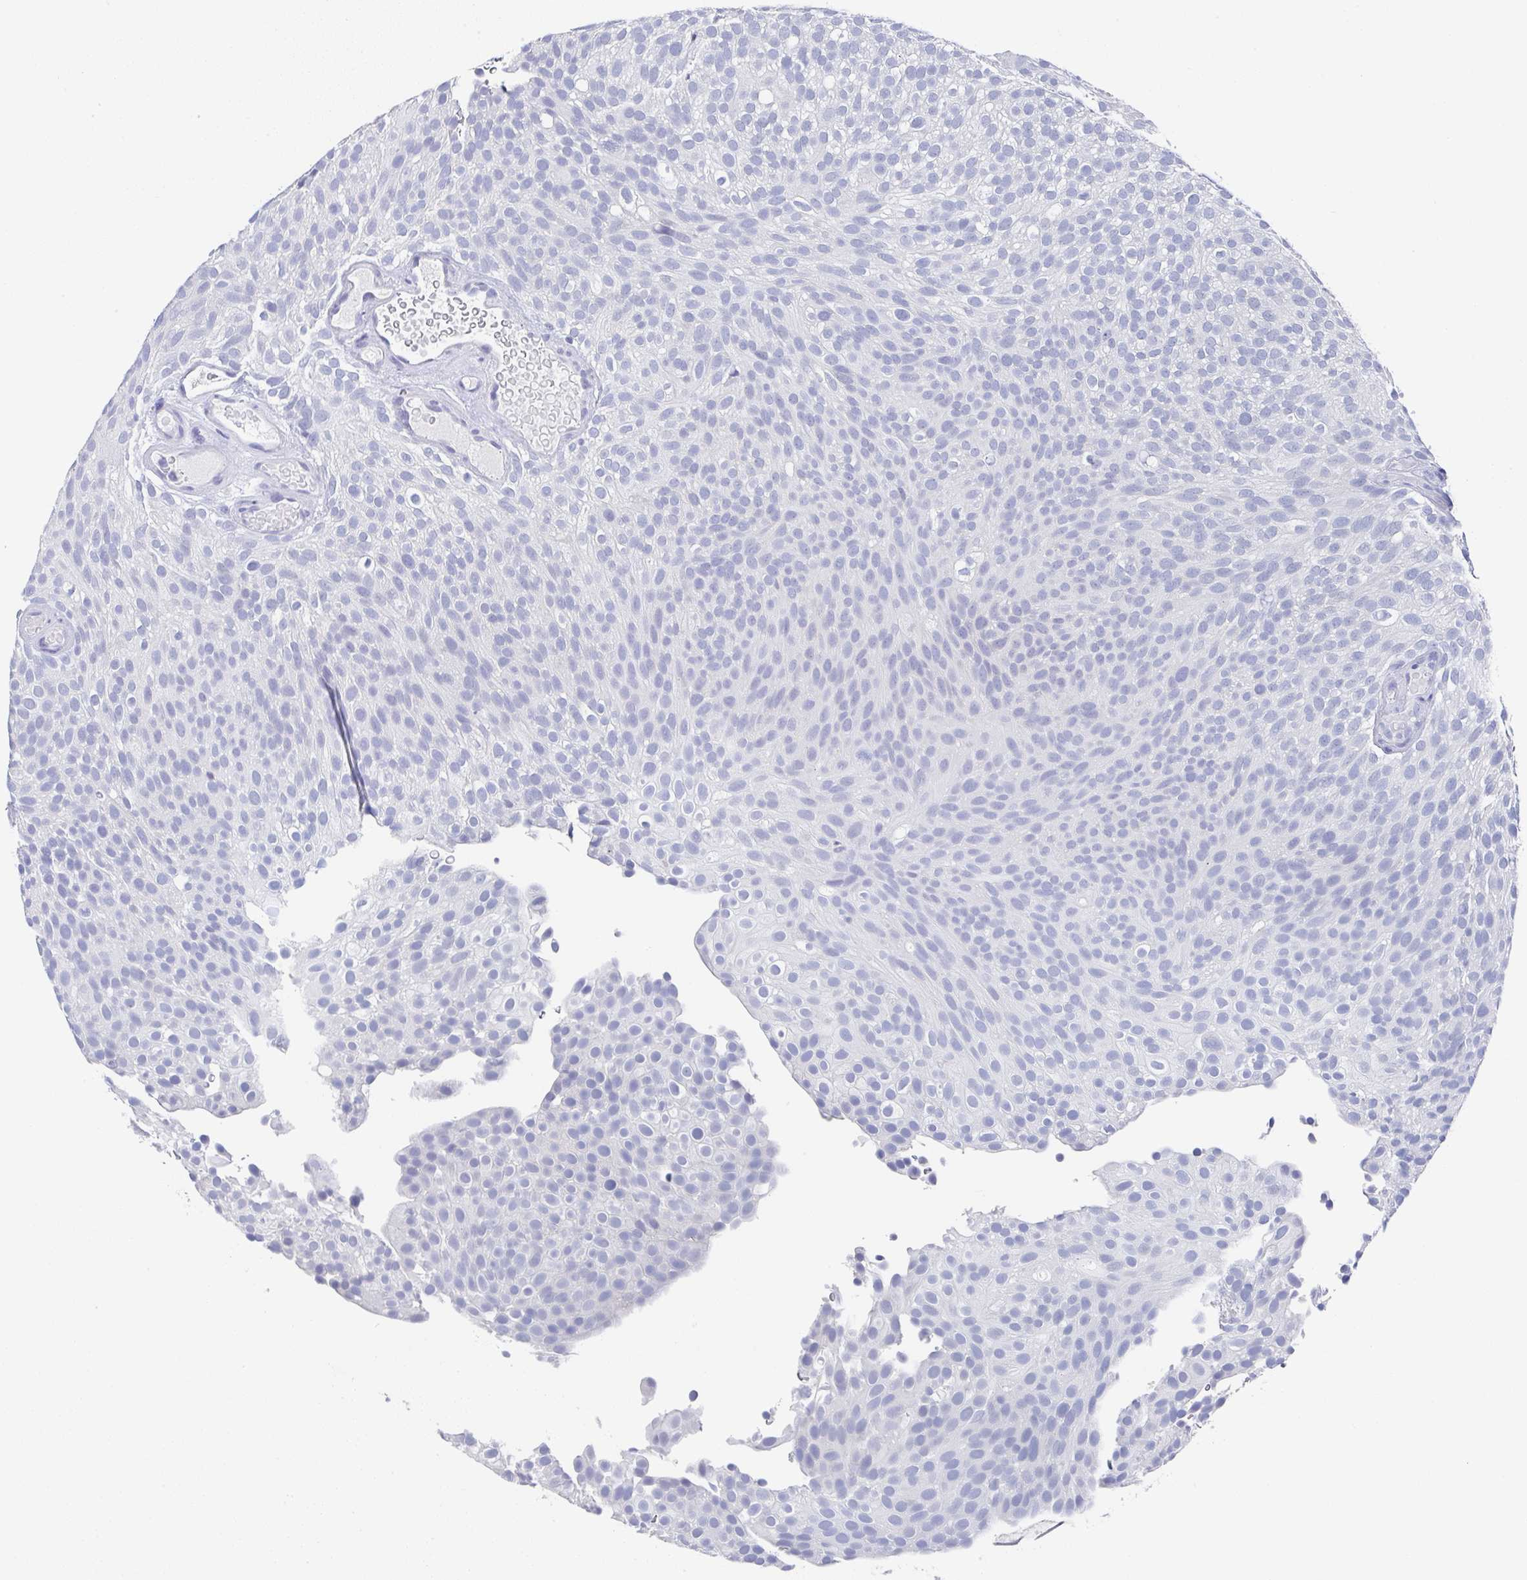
{"staining": {"intensity": "negative", "quantity": "none", "location": "none"}, "tissue": "urothelial cancer", "cell_type": "Tumor cells", "image_type": "cancer", "snomed": [{"axis": "morphology", "description": "Urothelial carcinoma, Low grade"}, {"axis": "topography", "description": "Urinary bladder"}], "caption": "This is an immunohistochemistry (IHC) histopathology image of urothelial carcinoma (low-grade). There is no expression in tumor cells.", "gene": "TNFRSF8", "patient": {"sex": "male", "age": 78}}